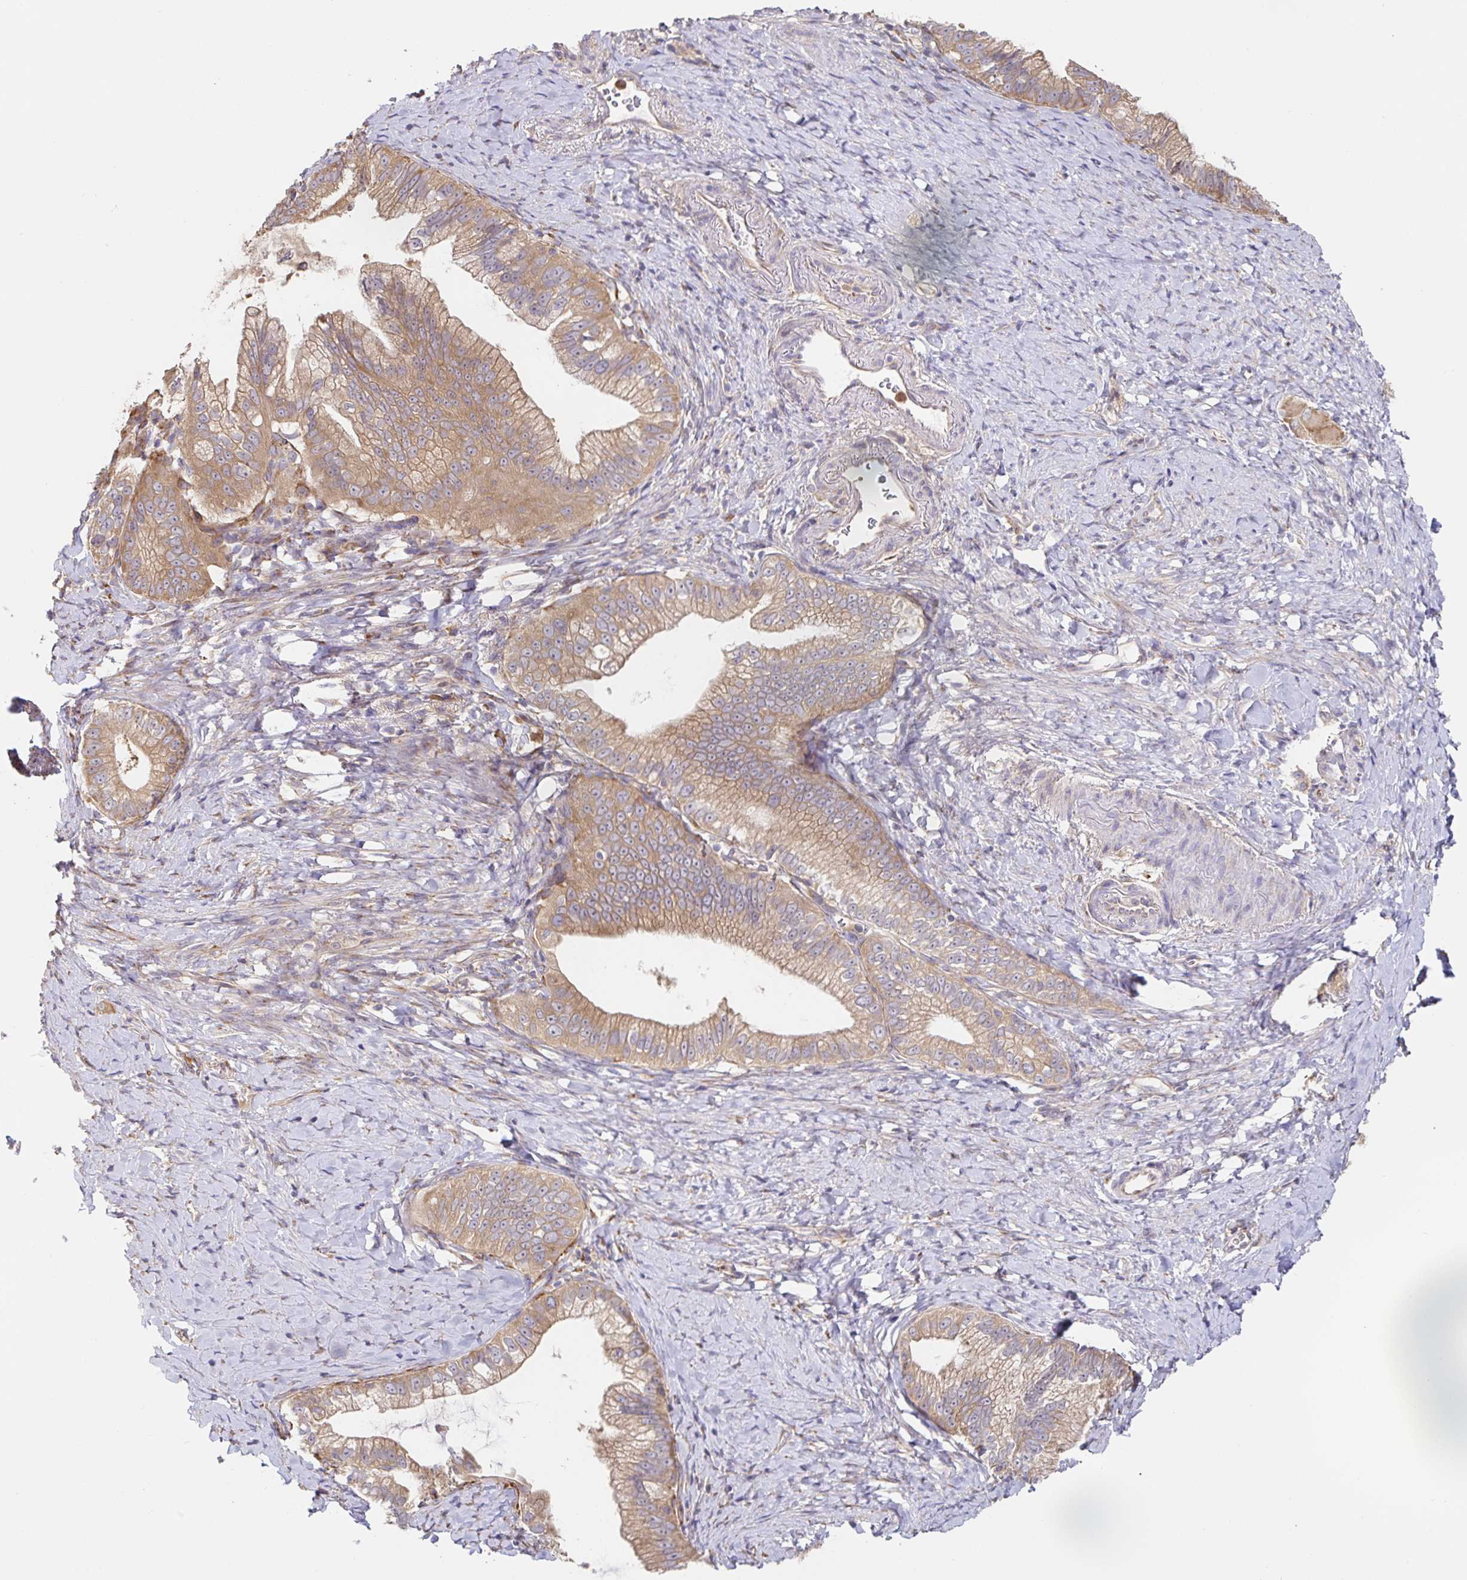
{"staining": {"intensity": "moderate", "quantity": ">75%", "location": "cytoplasmic/membranous"}, "tissue": "pancreatic cancer", "cell_type": "Tumor cells", "image_type": "cancer", "snomed": [{"axis": "morphology", "description": "Adenocarcinoma, NOS"}, {"axis": "topography", "description": "Pancreas"}], "caption": "Immunohistochemical staining of human pancreatic cancer (adenocarcinoma) demonstrates medium levels of moderate cytoplasmic/membranous protein positivity in about >75% of tumor cells.", "gene": "PDPK1", "patient": {"sex": "male", "age": 70}}